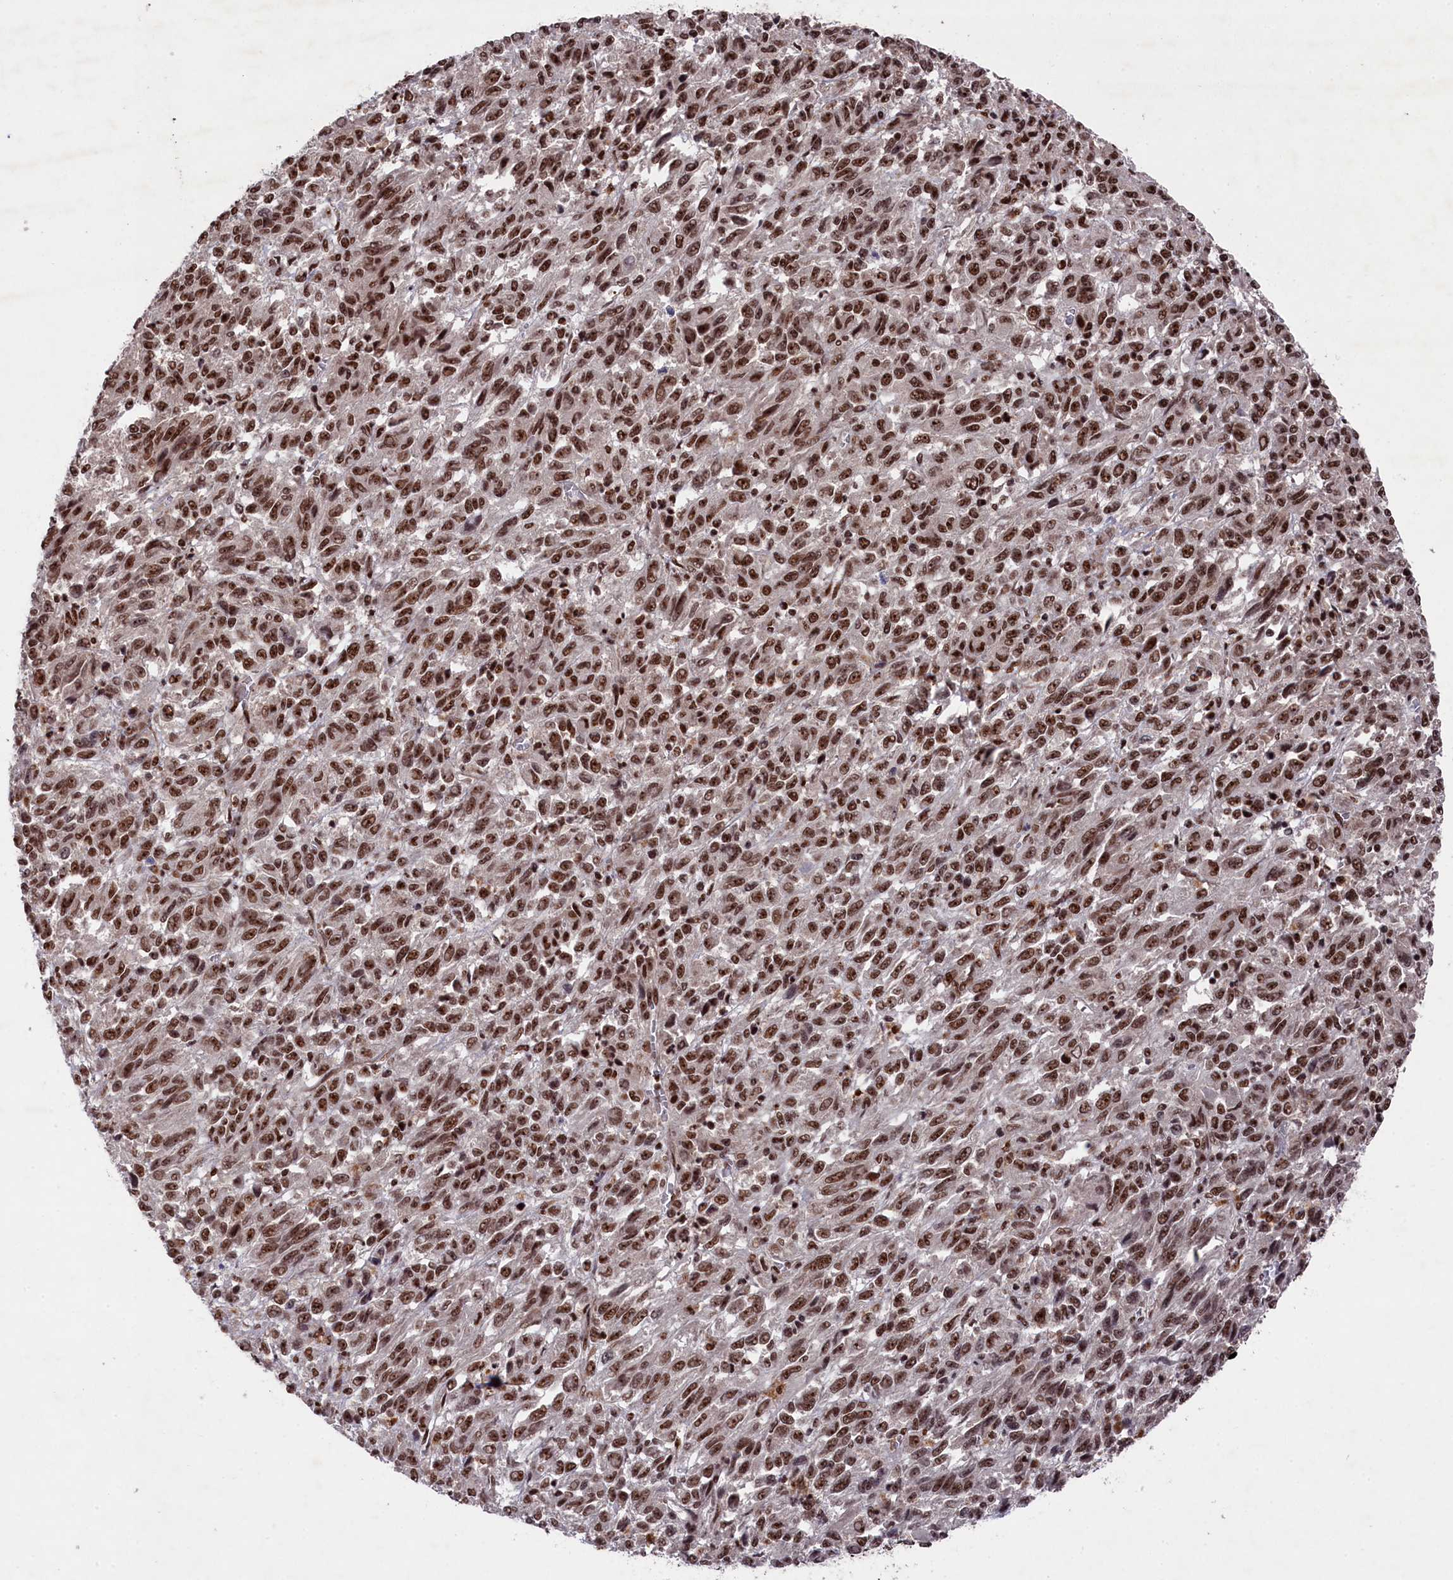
{"staining": {"intensity": "strong", "quantity": ">75%", "location": "nuclear"}, "tissue": "melanoma", "cell_type": "Tumor cells", "image_type": "cancer", "snomed": [{"axis": "morphology", "description": "Malignant melanoma, Metastatic site"}, {"axis": "topography", "description": "Lung"}], "caption": "Immunohistochemical staining of human malignant melanoma (metastatic site) reveals high levels of strong nuclear protein expression in about >75% of tumor cells. The protein is stained brown, and the nuclei are stained in blue (DAB (3,3'-diaminobenzidine) IHC with brightfield microscopy, high magnification).", "gene": "PRPF31", "patient": {"sex": "male", "age": 64}}